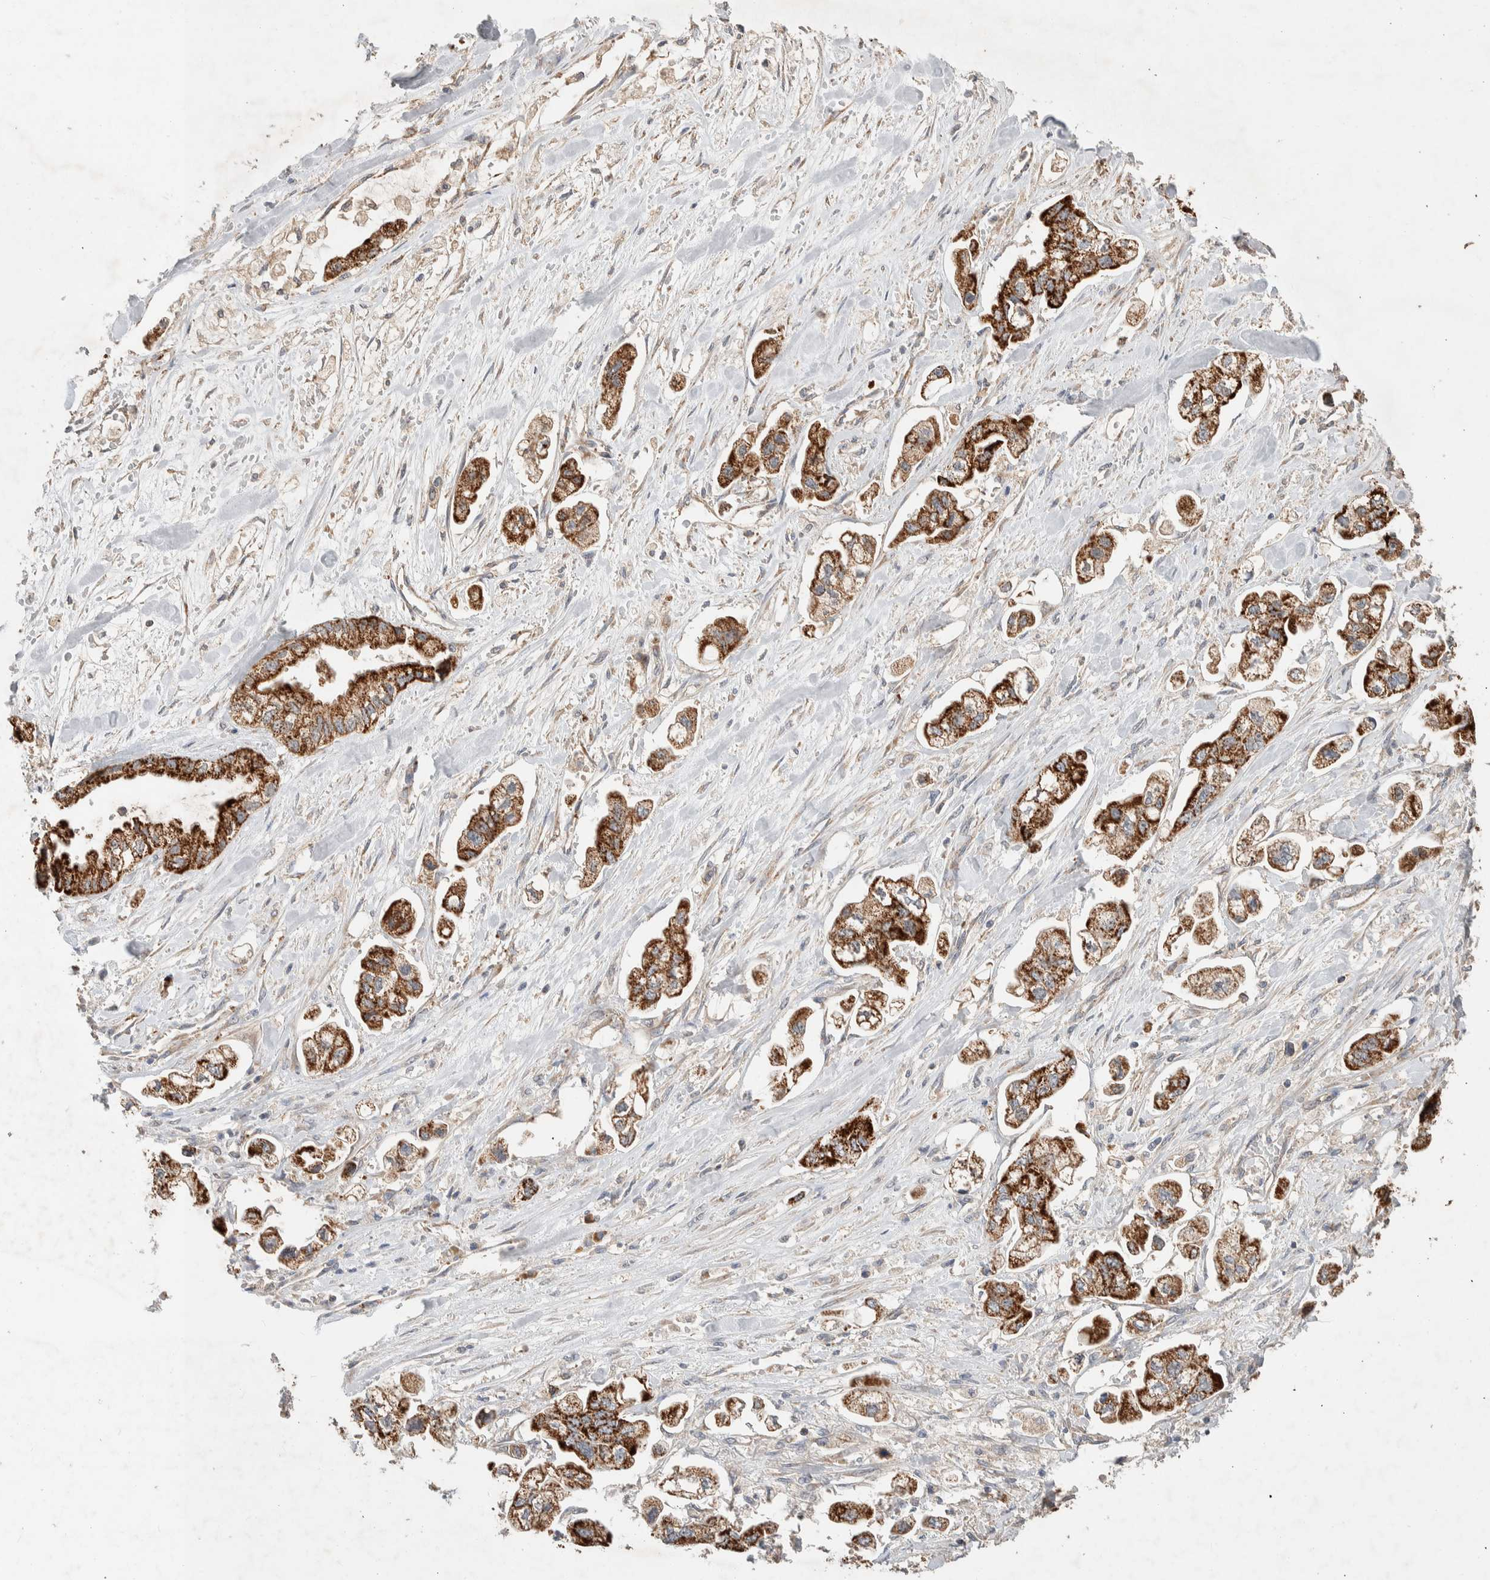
{"staining": {"intensity": "strong", "quantity": ">75%", "location": "cytoplasmic/membranous"}, "tissue": "stomach cancer", "cell_type": "Tumor cells", "image_type": "cancer", "snomed": [{"axis": "morphology", "description": "Normal tissue, NOS"}, {"axis": "morphology", "description": "Adenocarcinoma, NOS"}, {"axis": "topography", "description": "Stomach"}], "caption": "This is a photomicrograph of immunohistochemistry staining of stomach adenocarcinoma, which shows strong expression in the cytoplasmic/membranous of tumor cells.", "gene": "DEPTOR", "patient": {"sex": "male", "age": 62}}